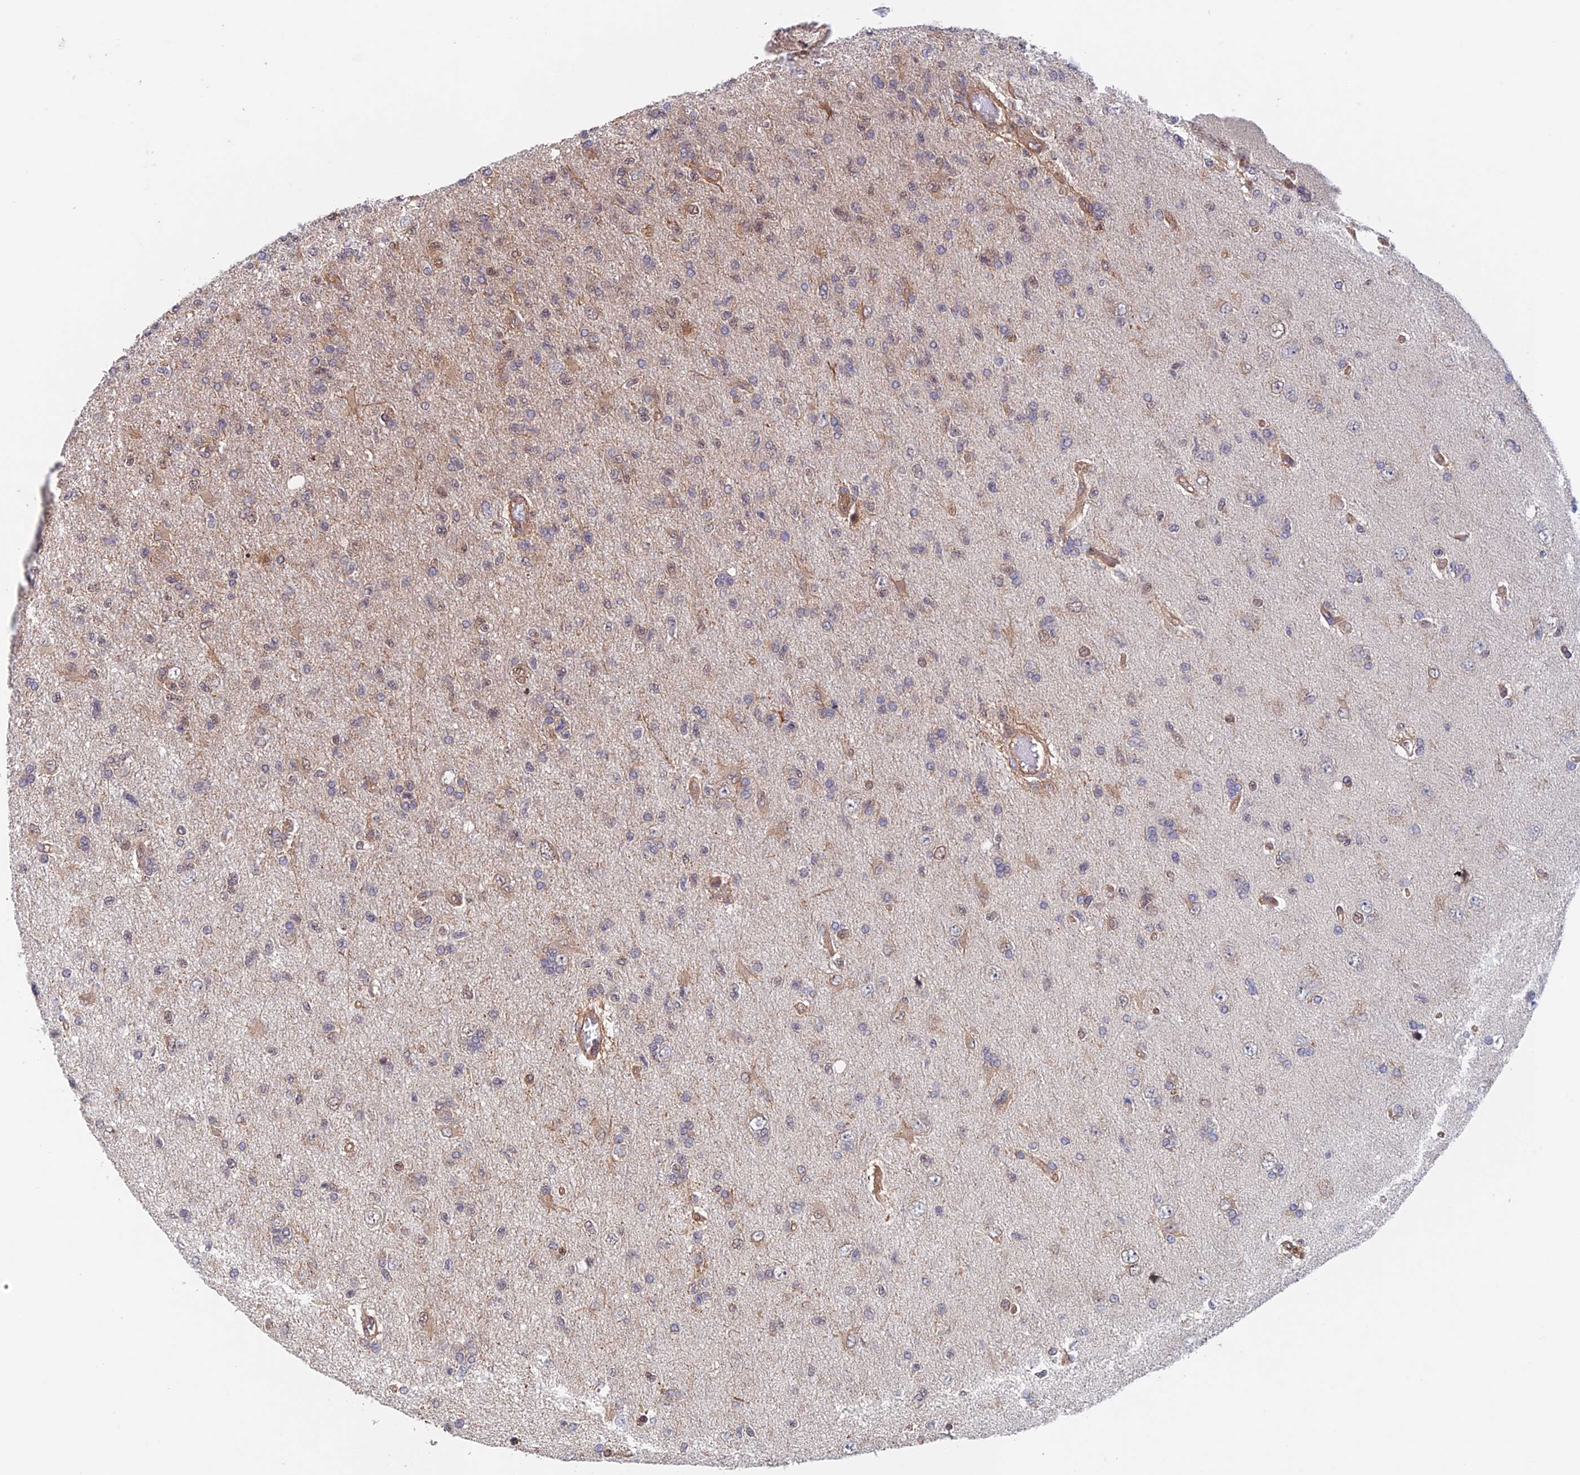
{"staining": {"intensity": "negative", "quantity": "none", "location": "none"}, "tissue": "glioma", "cell_type": "Tumor cells", "image_type": "cancer", "snomed": [{"axis": "morphology", "description": "Glioma, malignant, High grade"}, {"axis": "topography", "description": "Brain"}], "caption": "There is no significant staining in tumor cells of malignant glioma (high-grade). Brightfield microscopy of immunohistochemistry stained with DAB (brown) and hematoxylin (blue), captured at high magnification.", "gene": "NUDT16L1", "patient": {"sex": "male", "age": 56}}